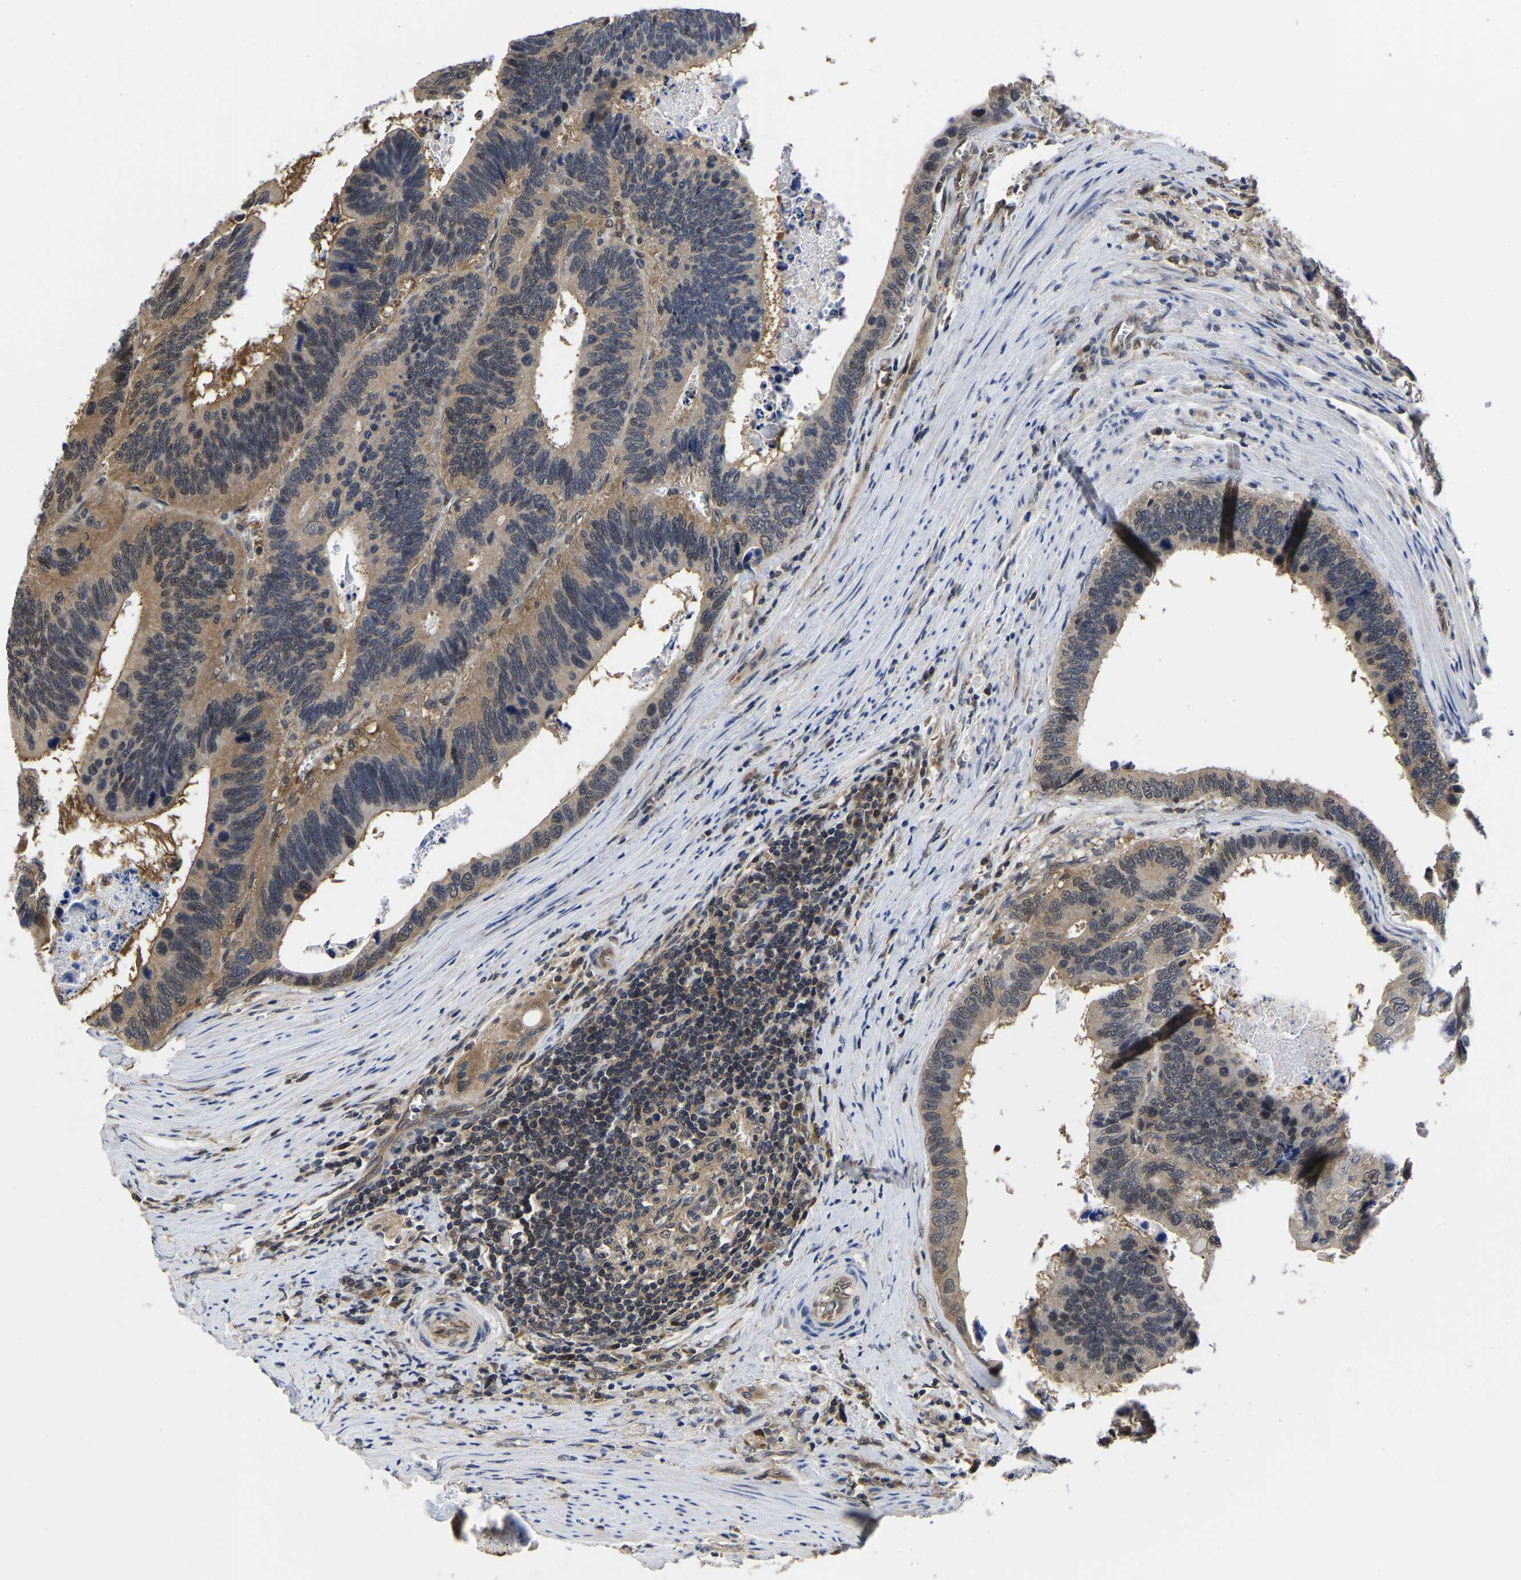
{"staining": {"intensity": "weak", "quantity": ">75%", "location": "cytoplasmic/membranous,nuclear"}, "tissue": "colorectal cancer", "cell_type": "Tumor cells", "image_type": "cancer", "snomed": [{"axis": "morphology", "description": "Adenocarcinoma, NOS"}, {"axis": "topography", "description": "Colon"}], "caption": "Immunohistochemistry (IHC) photomicrograph of neoplastic tissue: human colorectal adenocarcinoma stained using immunohistochemistry (IHC) exhibits low levels of weak protein expression localized specifically in the cytoplasmic/membranous and nuclear of tumor cells, appearing as a cytoplasmic/membranous and nuclear brown color.", "gene": "MCOLN2", "patient": {"sex": "male", "age": 72}}